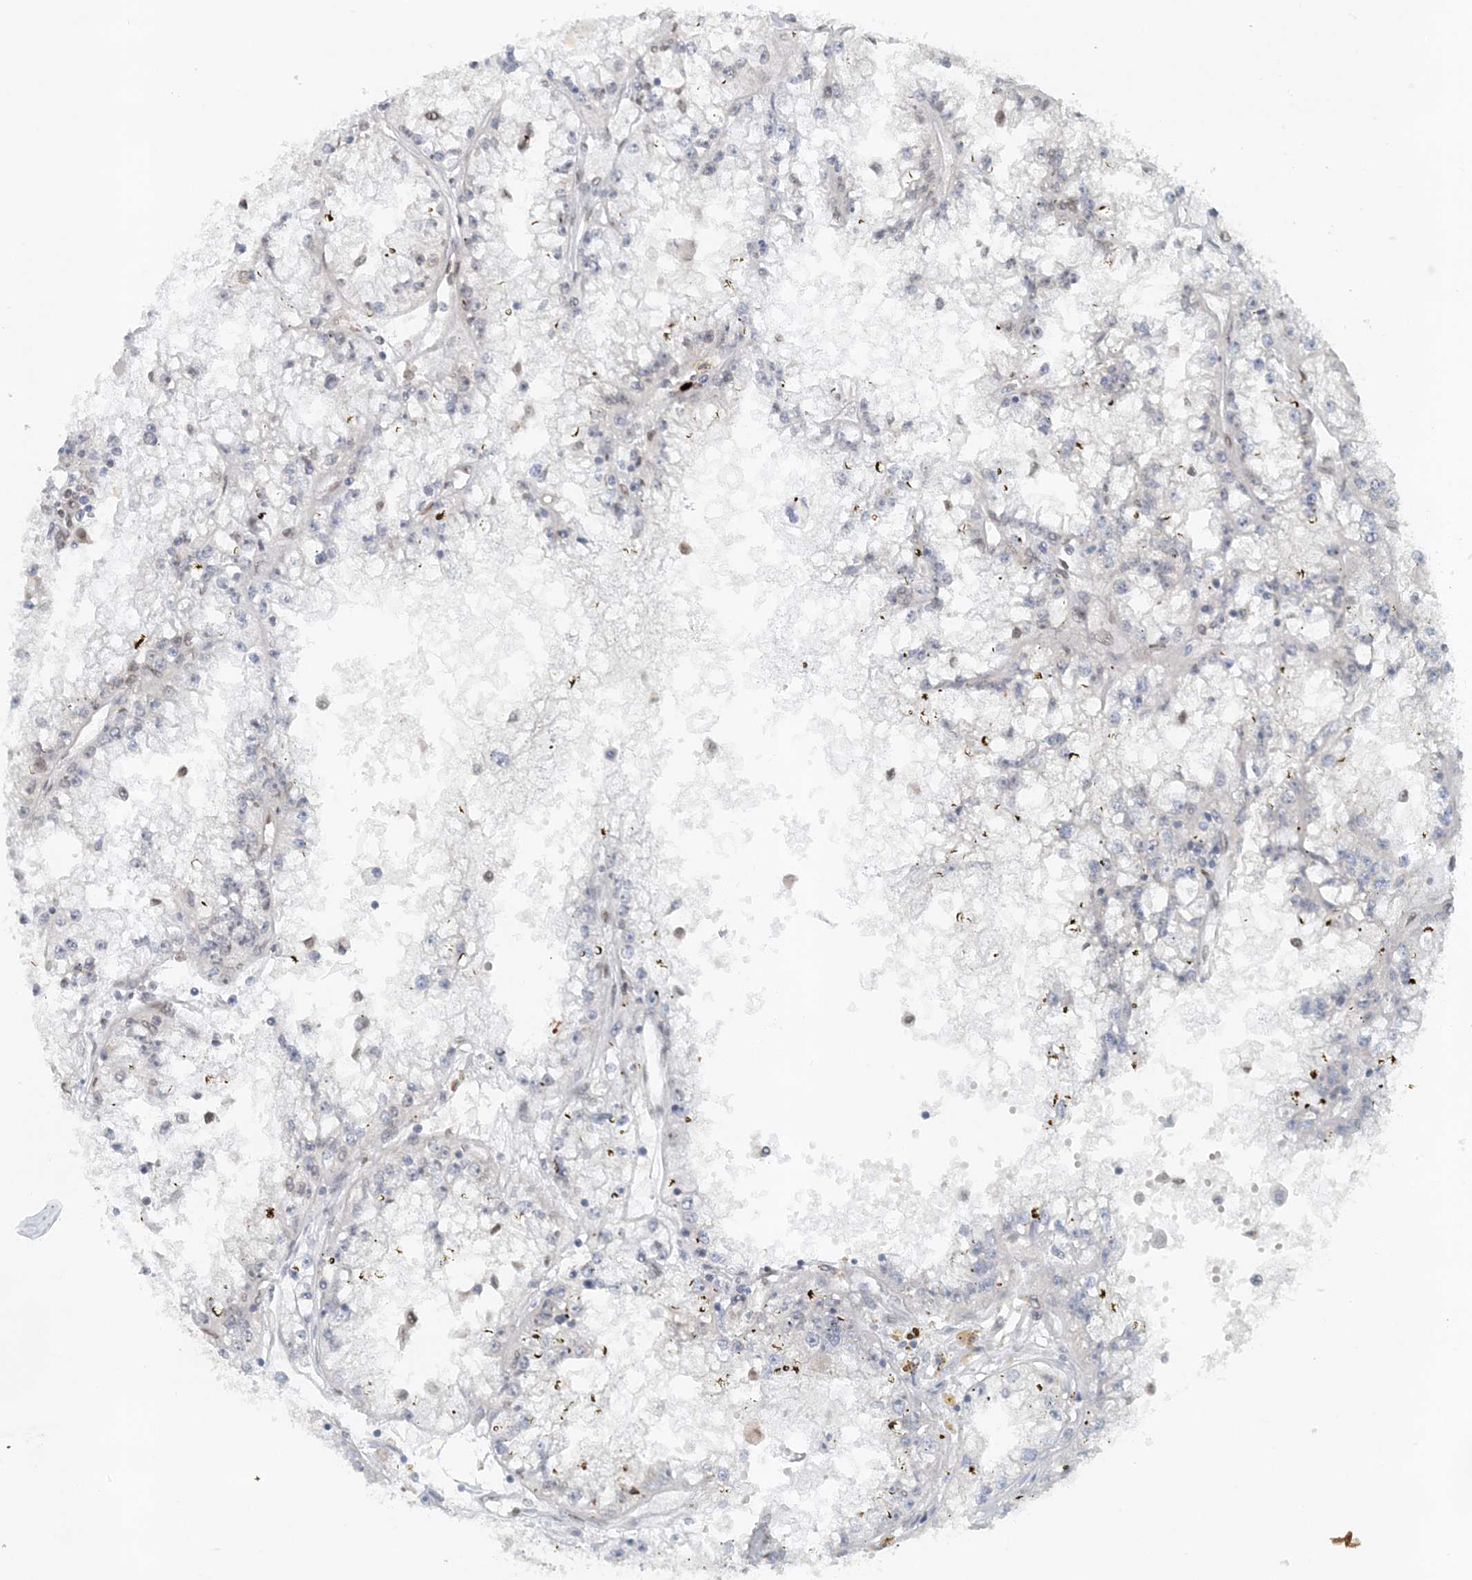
{"staining": {"intensity": "negative", "quantity": "none", "location": "none"}, "tissue": "renal cancer", "cell_type": "Tumor cells", "image_type": "cancer", "snomed": [{"axis": "morphology", "description": "Adenocarcinoma, NOS"}, {"axis": "topography", "description": "Kidney"}], "caption": "Tumor cells are negative for brown protein staining in adenocarcinoma (renal).", "gene": "NUP54", "patient": {"sex": "male", "age": 56}}